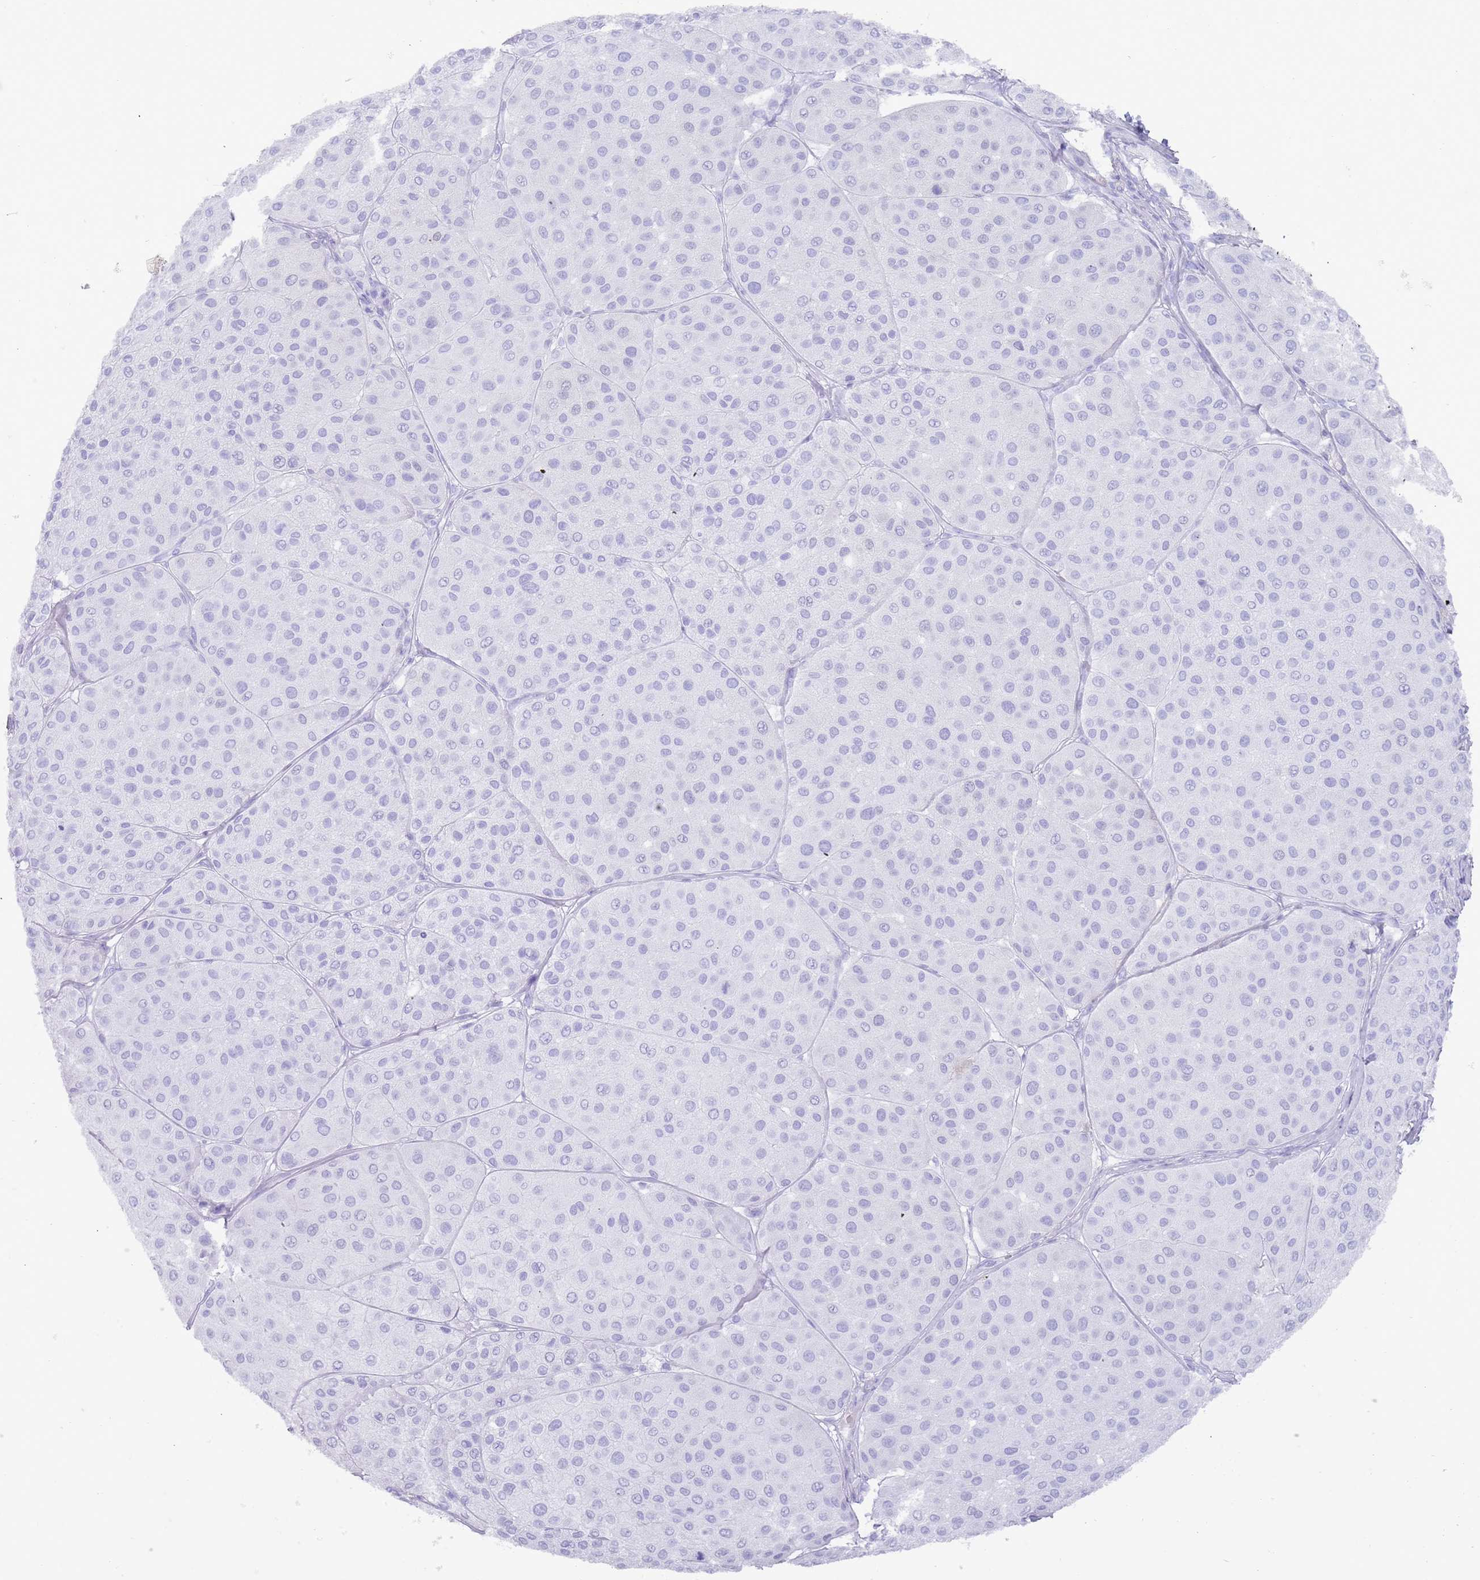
{"staining": {"intensity": "negative", "quantity": "none", "location": "none"}, "tissue": "melanoma", "cell_type": "Tumor cells", "image_type": "cancer", "snomed": [{"axis": "morphology", "description": "Malignant melanoma, Metastatic site"}, {"axis": "topography", "description": "Smooth muscle"}], "caption": "DAB (3,3'-diaminobenzidine) immunohistochemical staining of human melanoma reveals no significant staining in tumor cells.", "gene": "MYADML2", "patient": {"sex": "male", "age": 41}}